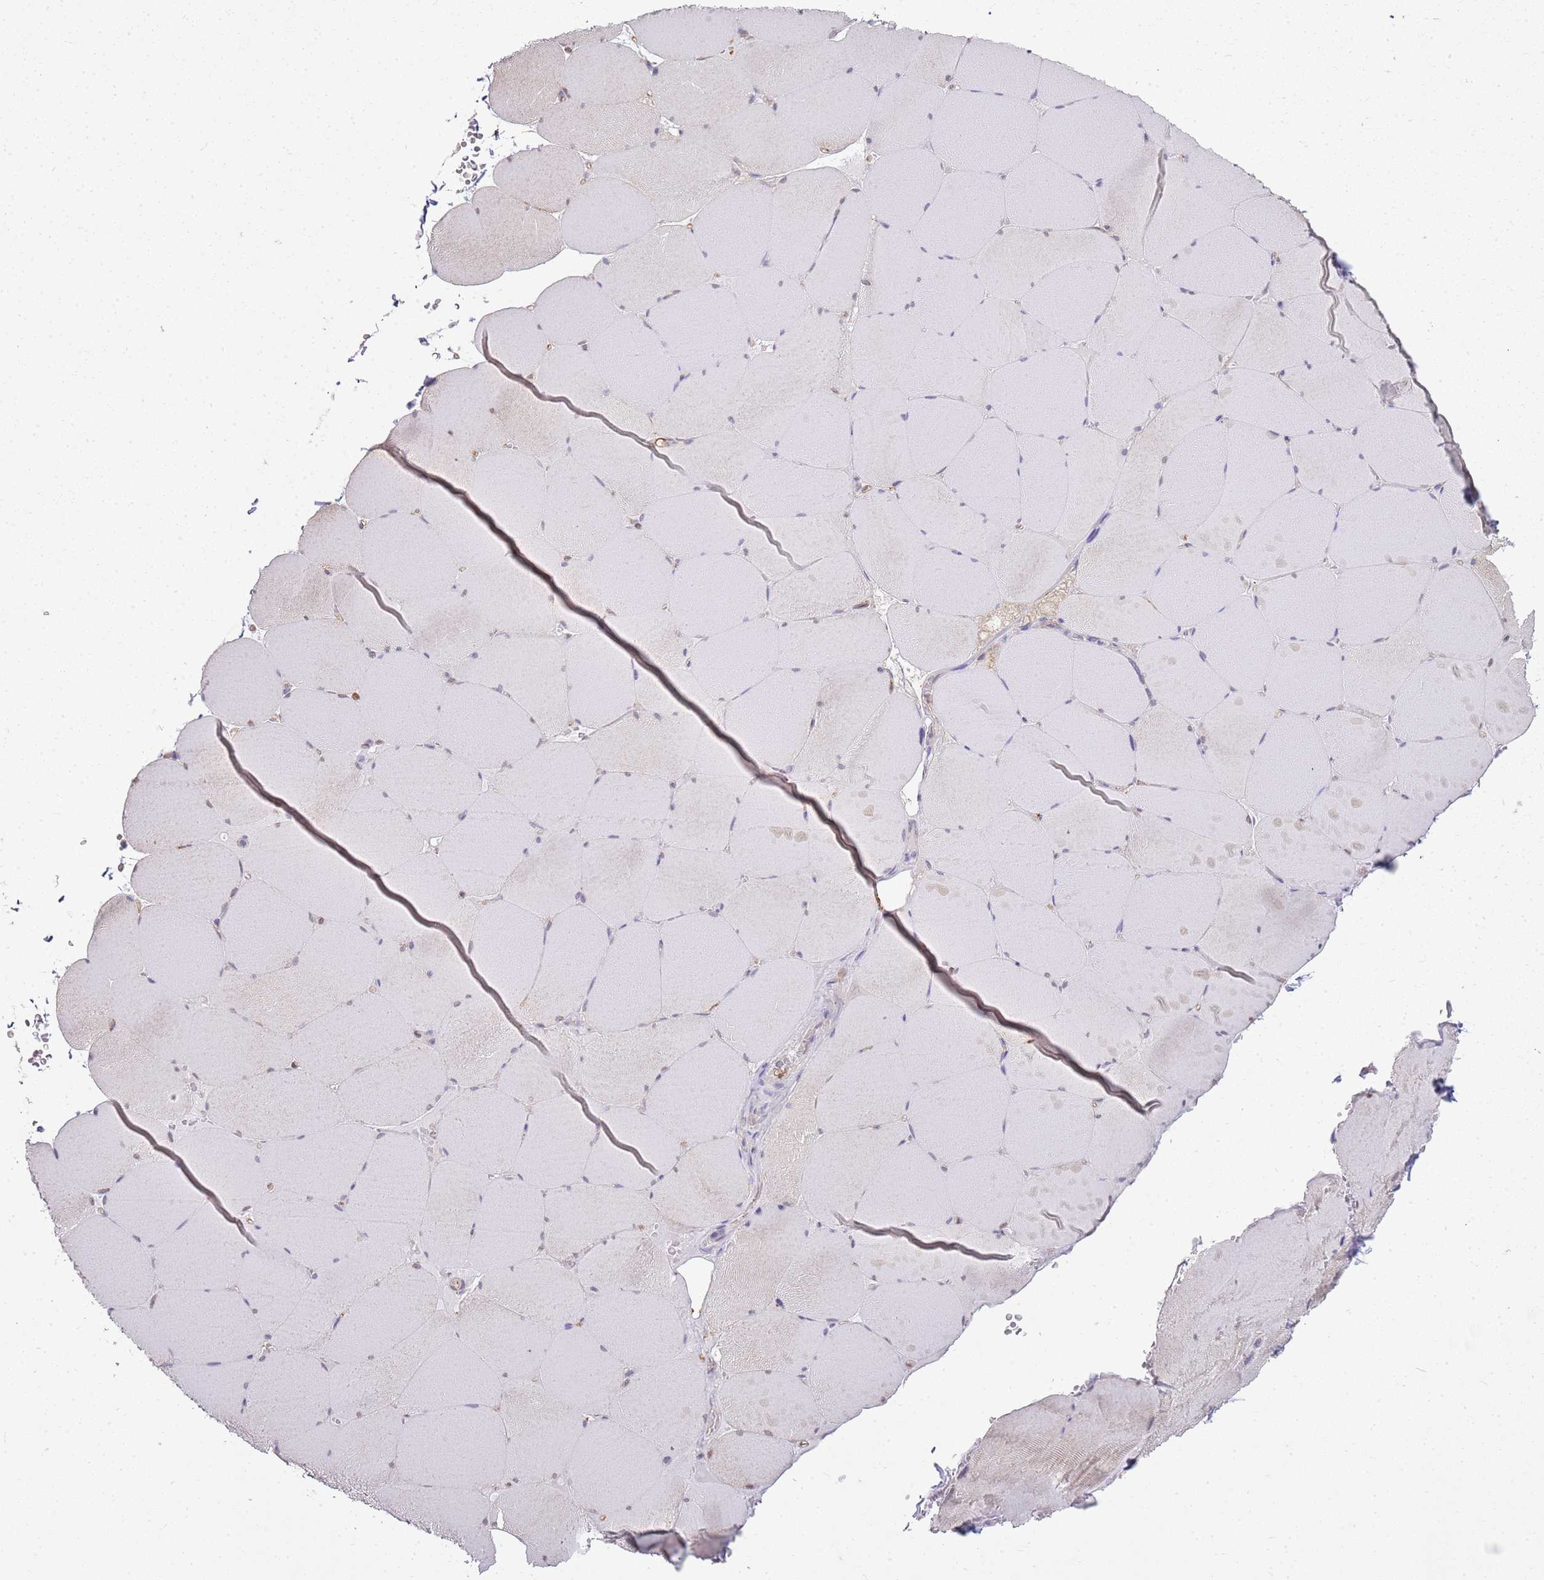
{"staining": {"intensity": "negative", "quantity": "none", "location": "none"}, "tissue": "skeletal muscle", "cell_type": "Myocytes", "image_type": "normal", "snomed": [{"axis": "morphology", "description": "Normal tissue, NOS"}, {"axis": "topography", "description": "Skeletal muscle"}, {"axis": "topography", "description": "Head-Neck"}], "caption": "Immunohistochemistry histopathology image of benign skeletal muscle stained for a protein (brown), which exhibits no positivity in myocytes. Nuclei are stained in blue.", "gene": "YWHAE", "patient": {"sex": "male", "age": 66}}